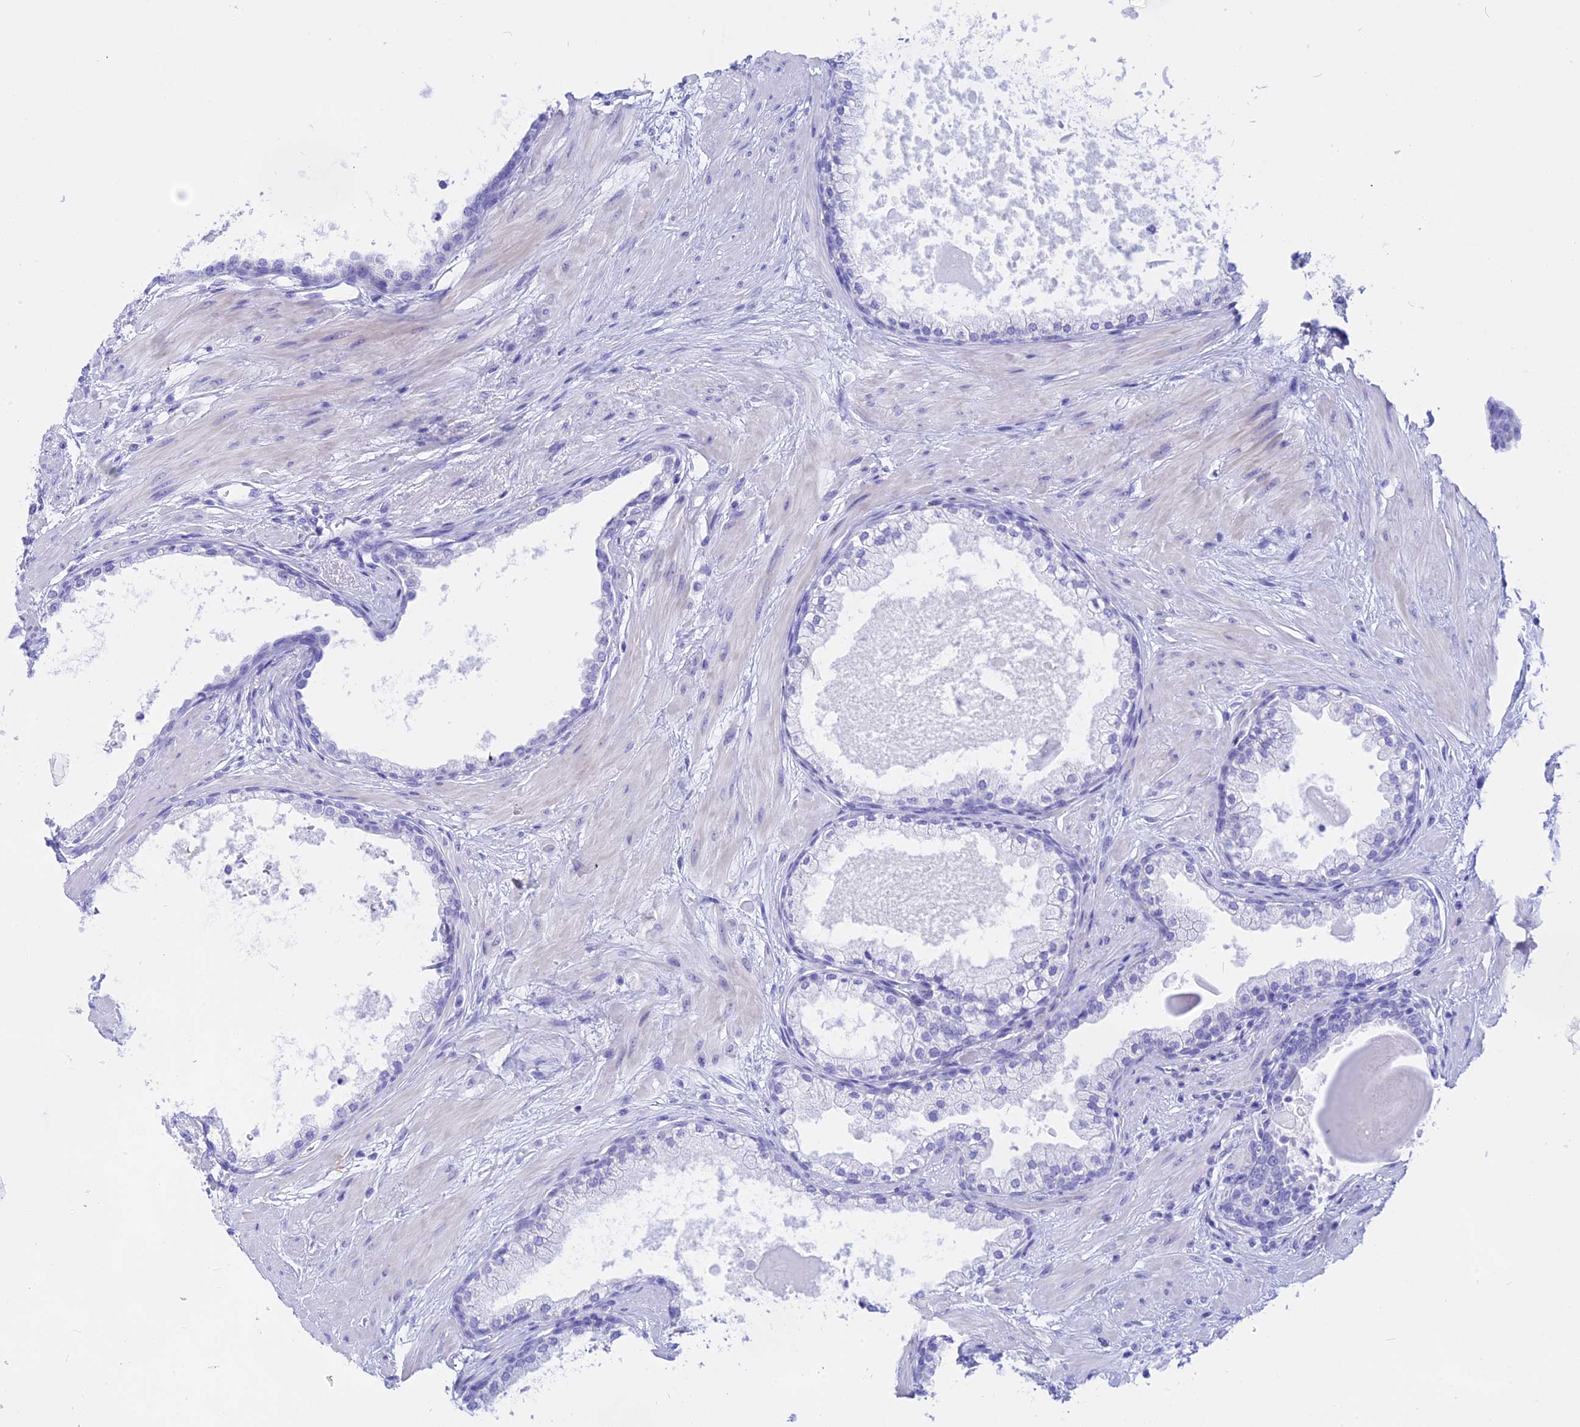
{"staining": {"intensity": "negative", "quantity": "none", "location": "none"}, "tissue": "prostate", "cell_type": "Glandular cells", "image_type": "normal", "snomed": [{"axis": "morphology", "description": "Normal tissue, NOS"}, {"axis": "topography", "description": "Prostate"}], "caption": "Glandular cells are negative for protein expression in unremarkable human prostate. (DAB immunohistochemistry, high magnification).", "gene": "ISCA1", "patient": {"sex": "male", "age": 57}}